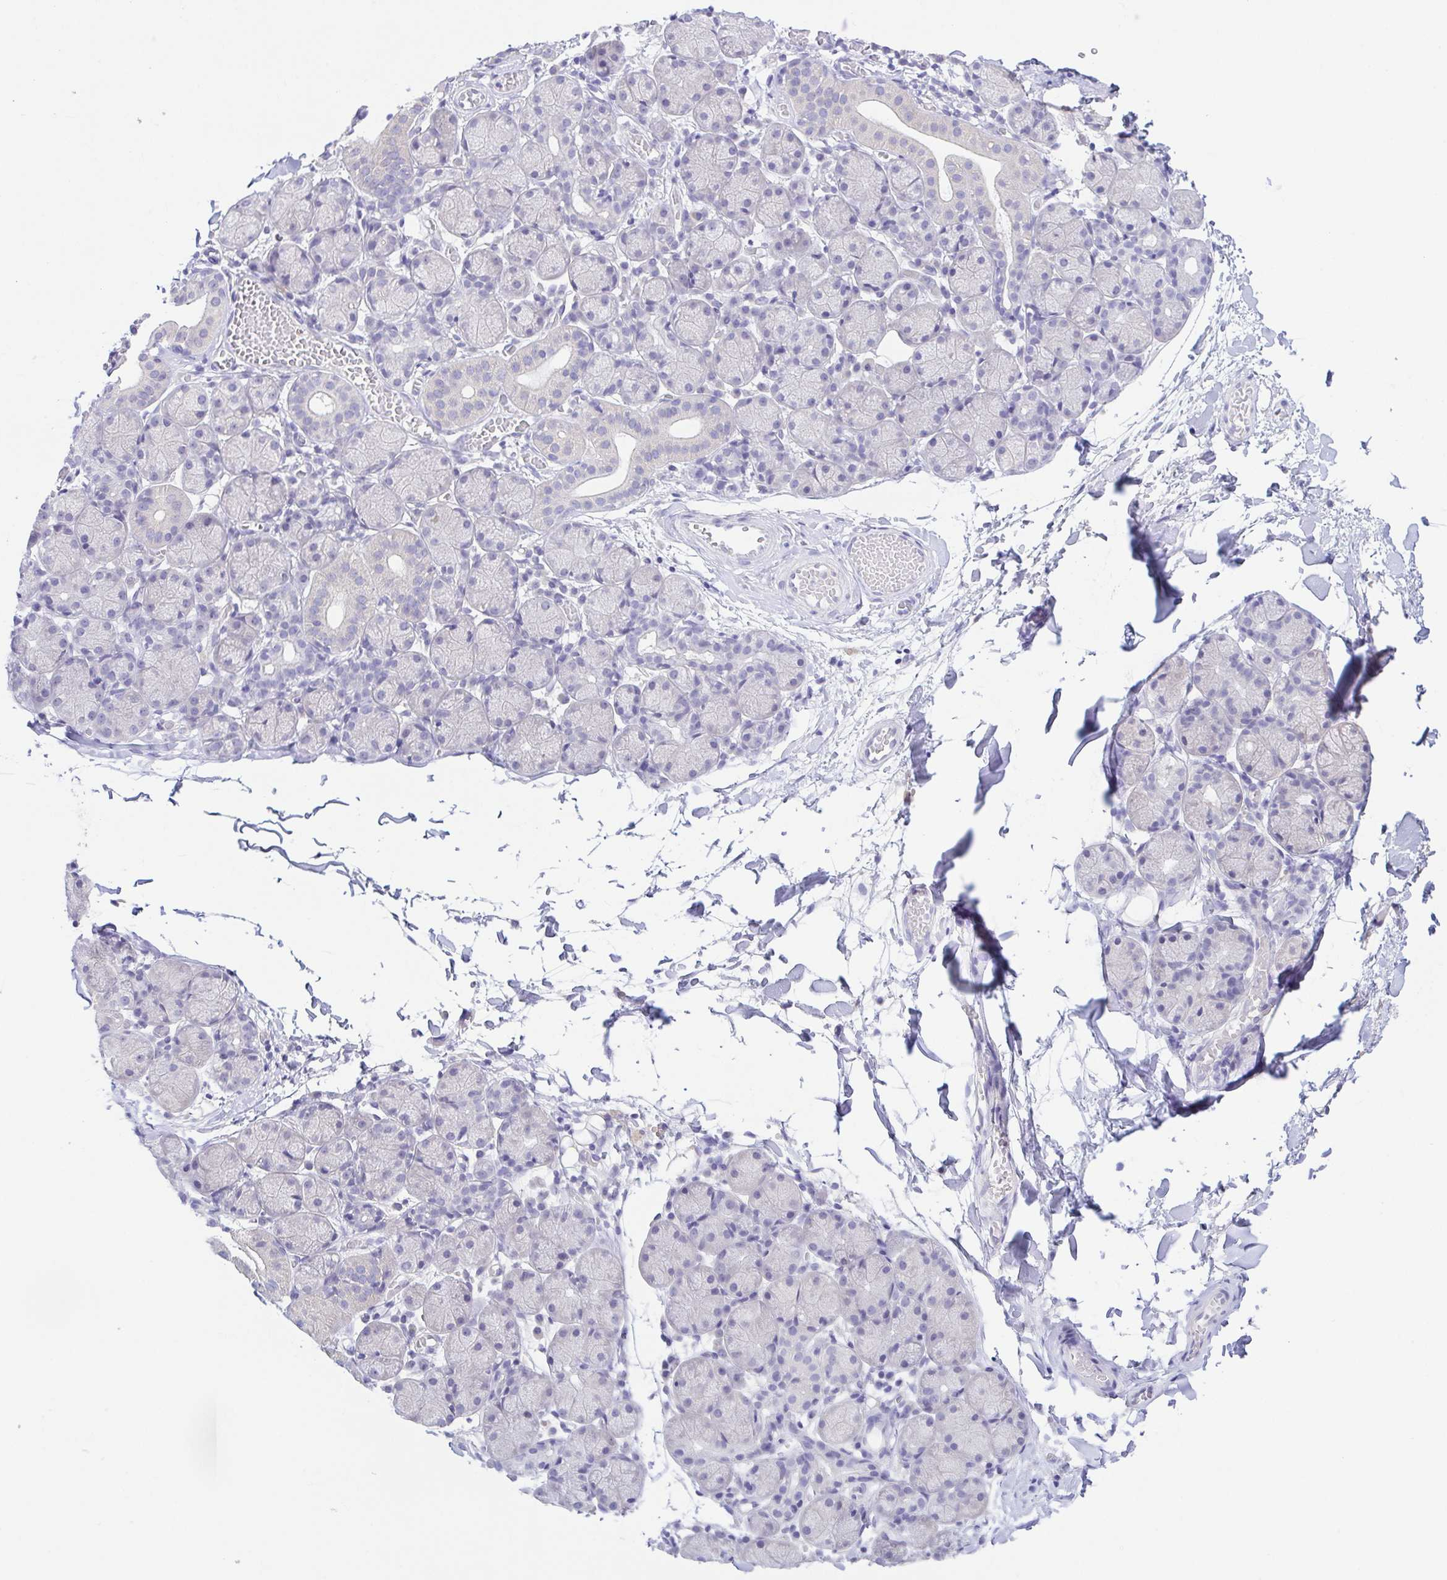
{"staining": {"intensity": "negative", "quantity": "none", "location": "none"}, "tissue": "salivary gland", "cell_type": "Glandular cells", "image_type": "normal", "snomed": [{"axis": "morphology", "description": "Normal tissue, NOS"}, {"axis": "topography", "description": "Salivary gland"}], "caption": "Glandular cells show no significant positivity in benign salivary gland.", "gene": "KRTDAP", "patient": {"sex": "female", "age": 24}}